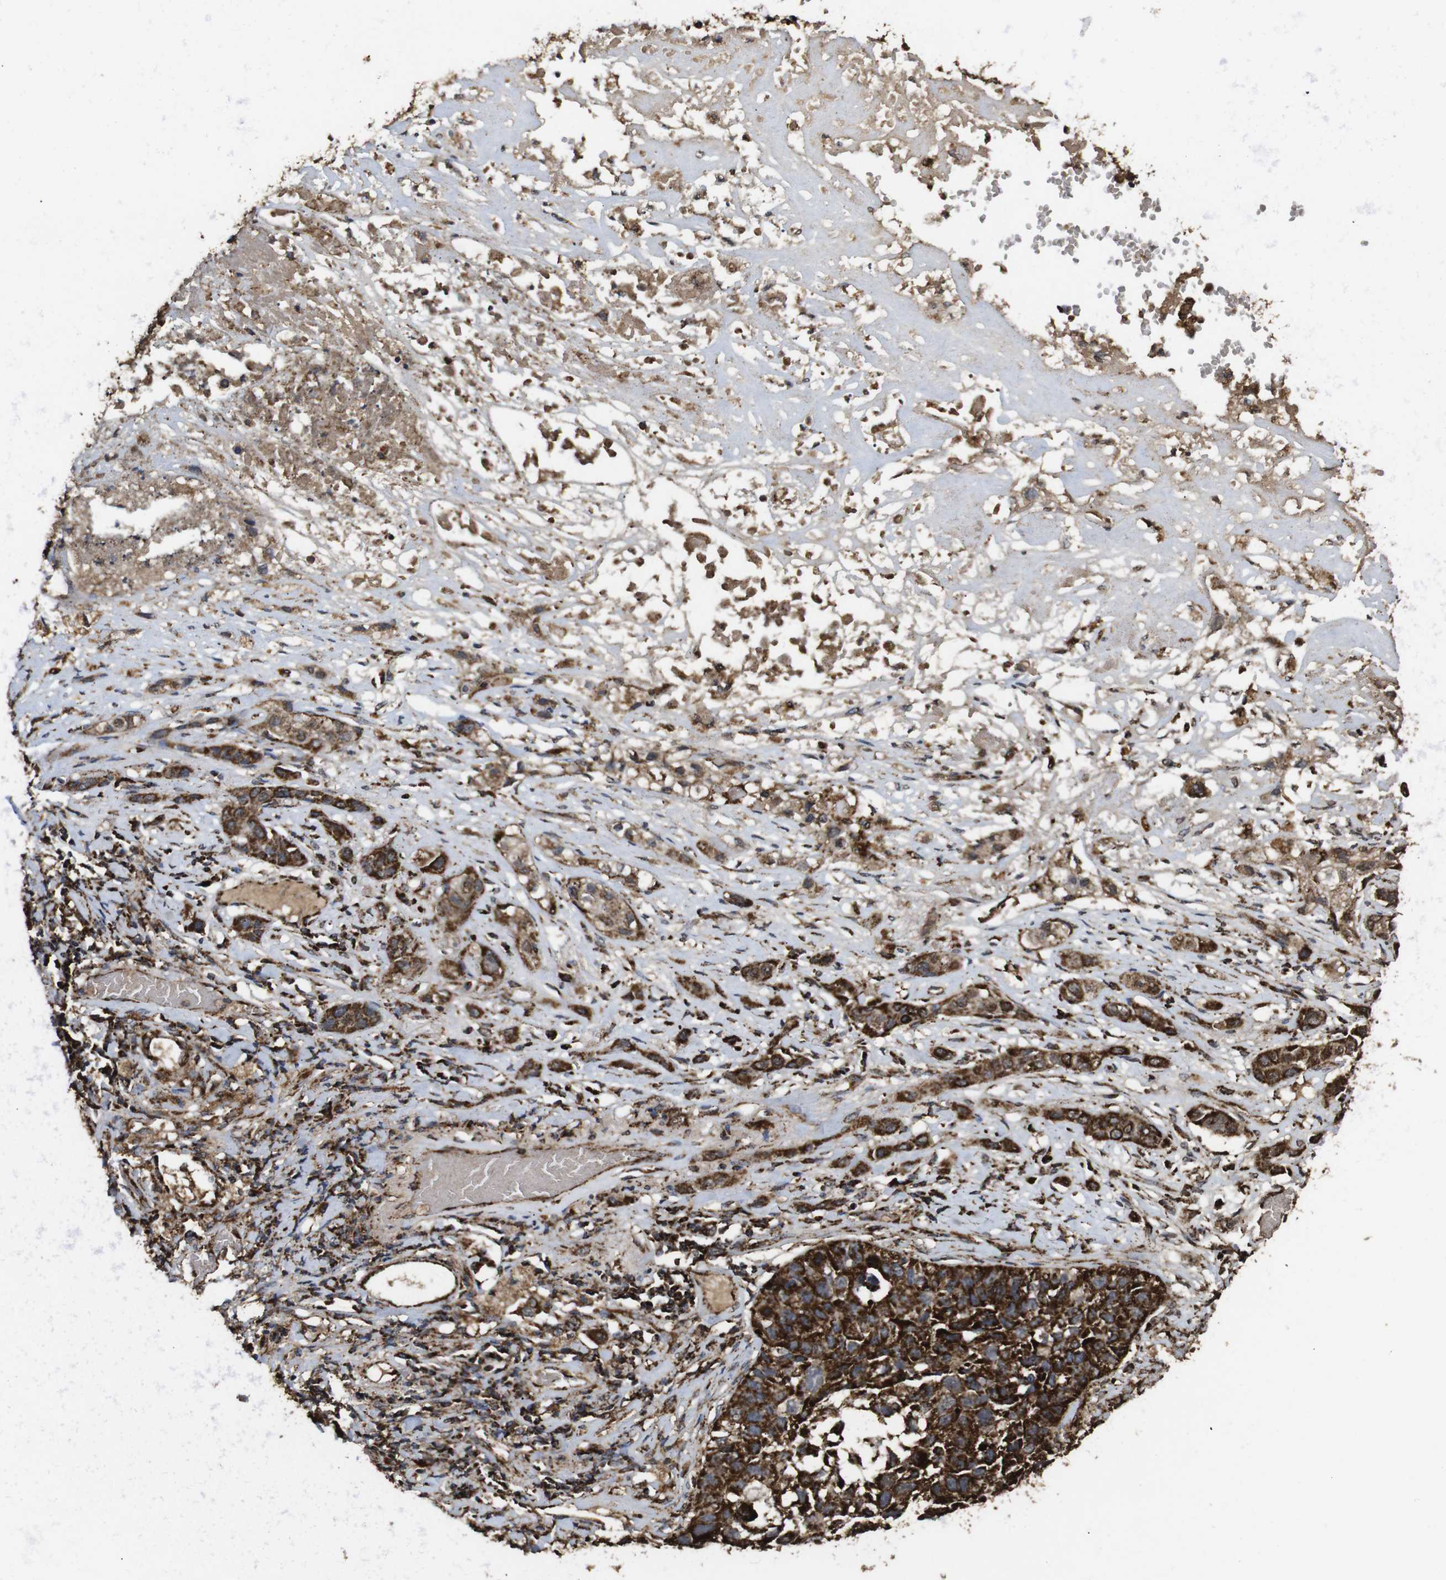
{"staining": {"intensity": "strong", "quantity": ">75%", "location": "cytoplasmic/membranous"}, "tissue": "lung cancer", "cell_type": "Tumor cells", "image_type": "cancer", "snomed": [{"axis": "morphology", "description": "Squamous cell carcinoma, NOS"}, {"axis": "topography", "description": "Lung"}], "caption": "A histopathology image showing strong cytoplasmic/membranous staining in about >75% of tumor cells in squamous cell carcinoma (lung), as visualized by brown immunohistochemical staining.", "gene": "ATP5F1A", "patient": {"sex": "male", "age": 71}}